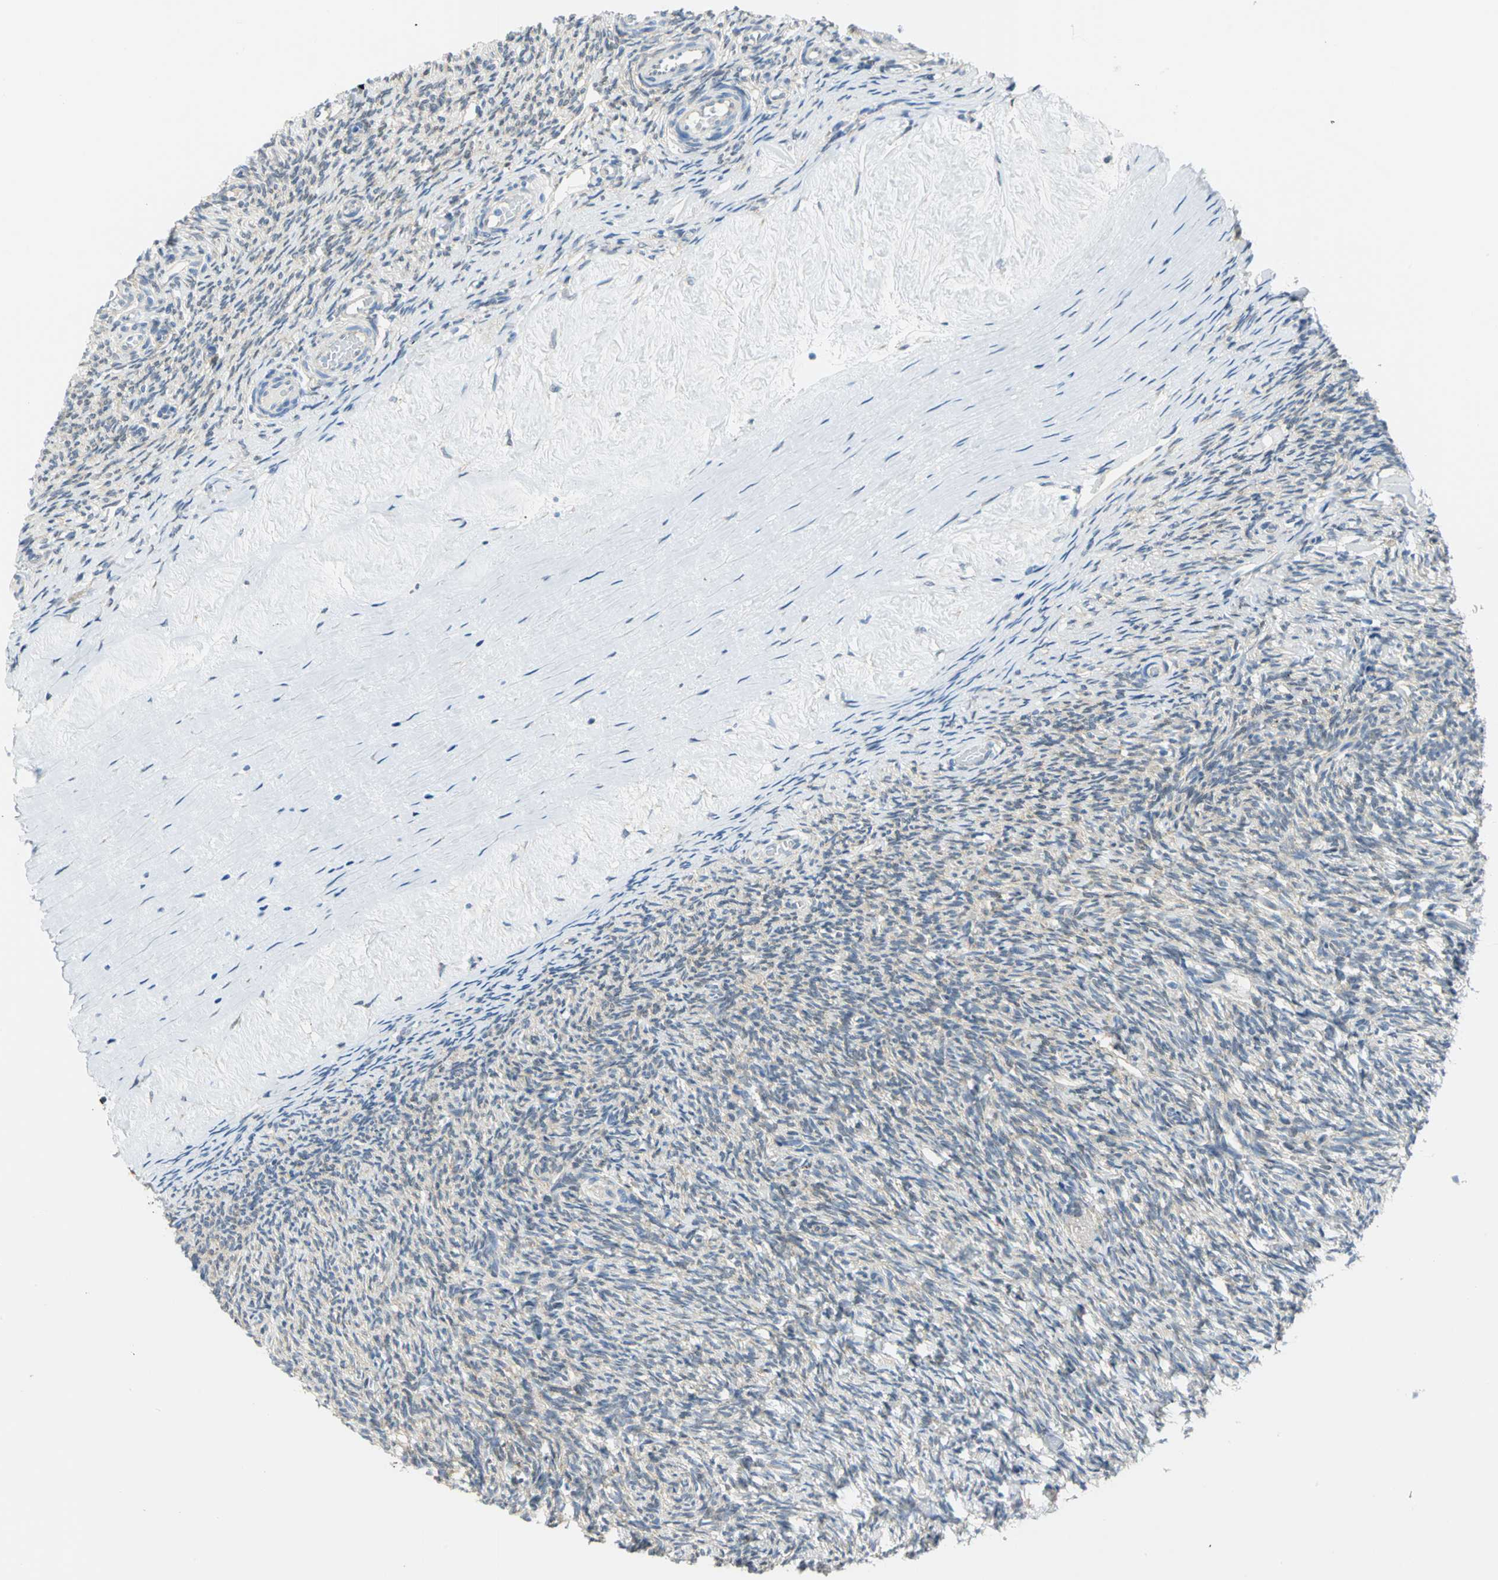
{"staining": {"intensity": "weak", "quantity": "25%-75%", "location": "cytoplasmic/membranous"}, "tissue": "ovary", "cell_type": "Ovarian stroma cells", "image_type": "normal", "snomed": [{"axis": "morphology", "description": "Normal tissue, NOS"}, {"axis": "topography", "description": "Ovary"}], "caption": "Immunohistochemistry of unremarkable human ovary exhibits low levels of weak cytoplasmic/membranous staining in about 25%-75% of ovarian stroma cells.", "gene": "PGM3", "patient": {"sex": "female", "age": 60}}